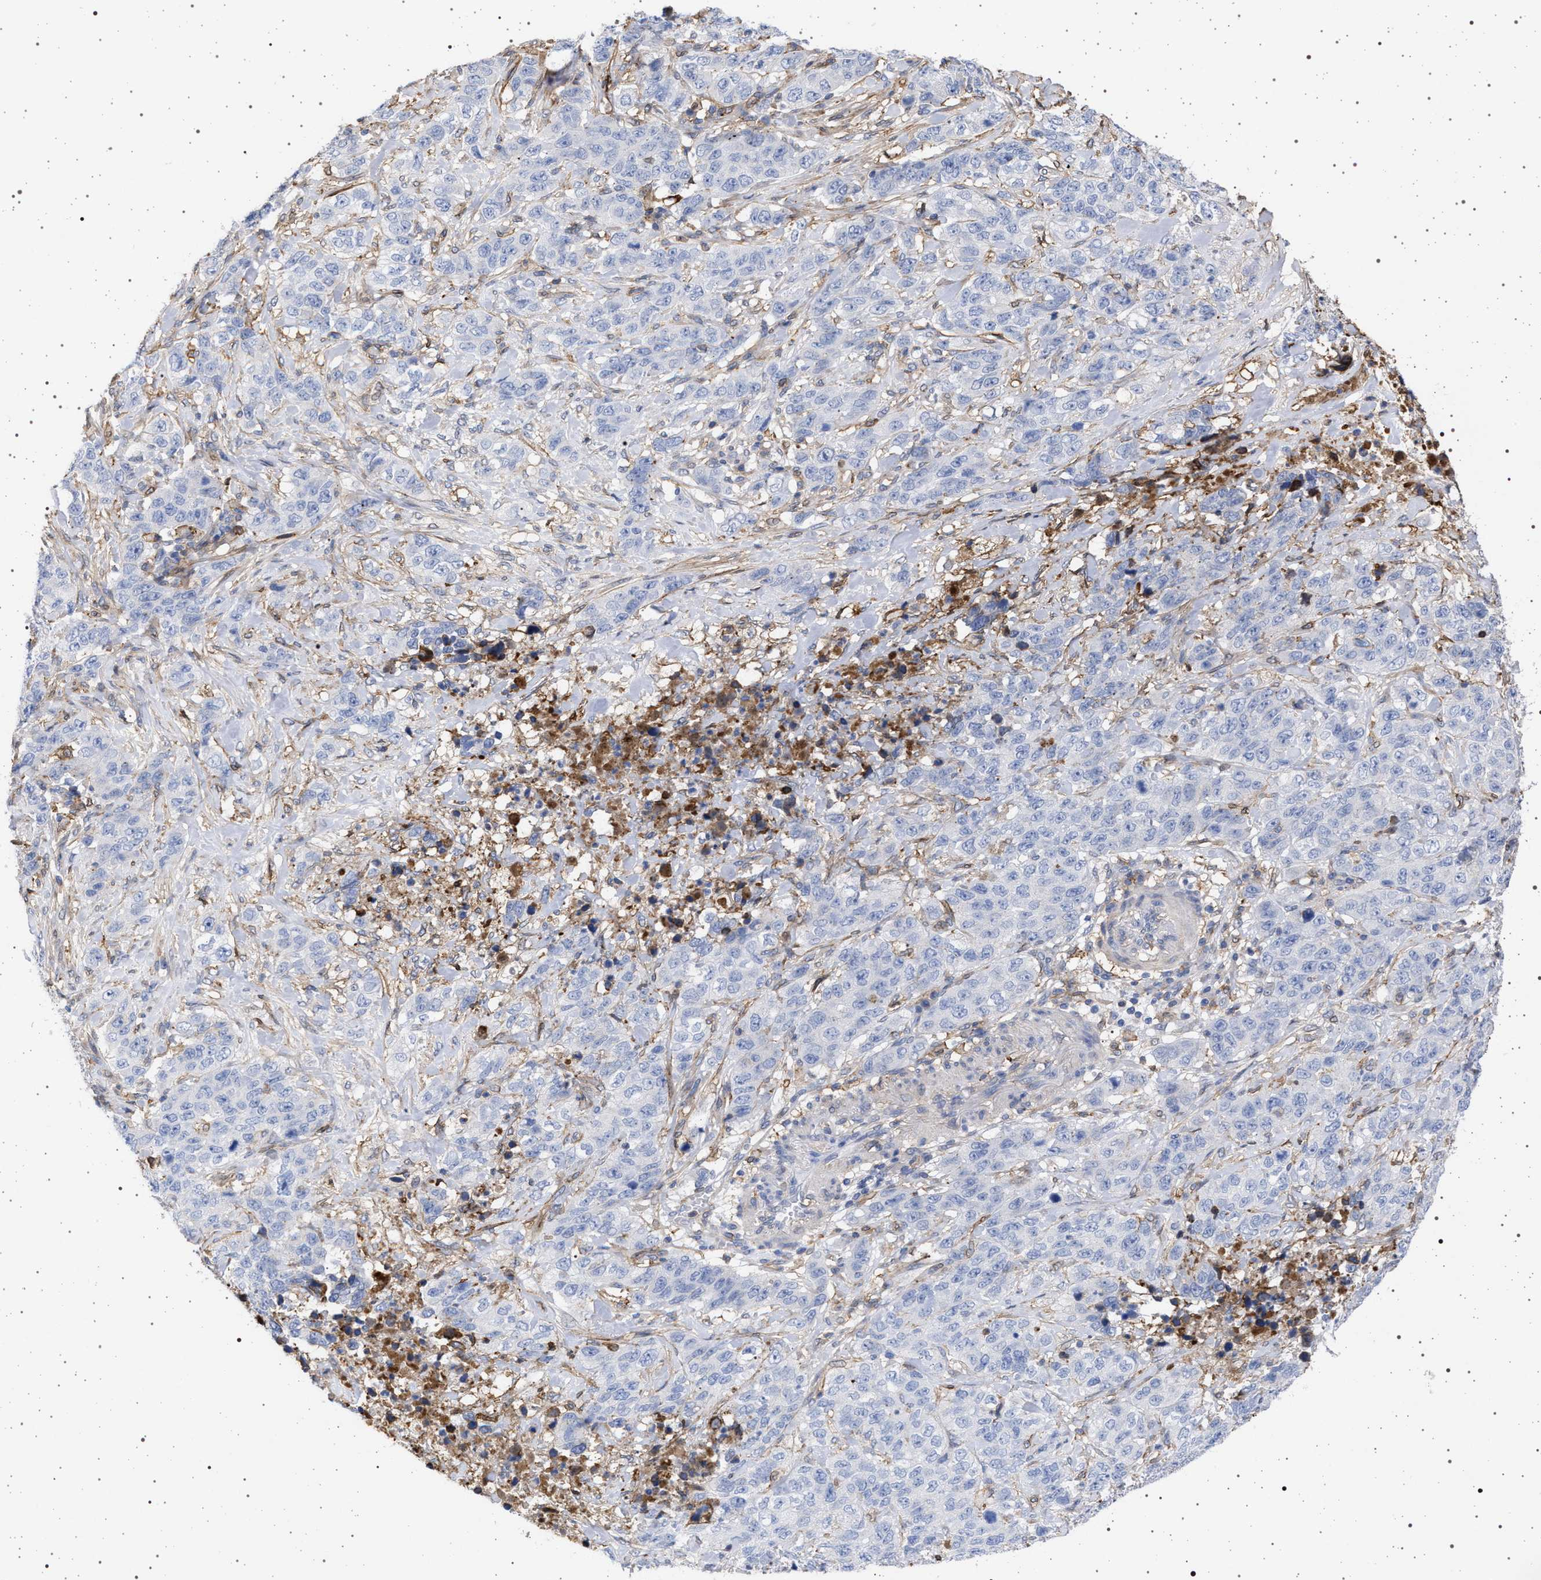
{"staining": {"intensity": "negative", "quantity": "none", "location": "none"}, "tissue": "stomach cancer", "cell_type": "Tumor cells", "image_type": "cancer", "snomed": [{"axis": "morphology", "description": "Adenocarcinoma, NOS"}, {"axis": "topography", "description": "Stomach"}], "caption": "DAB immunohistochemical staining of human stomach adenocarcinoma shows no significant expression in tumor cells. Brightfield microscopy of immunohistochemistry (IHC) stained with DAB (brown) and hematoxylin (blue), captured at high magnification.", "gene": "PLG", "patient": {"sex": "male", "age": 48}}